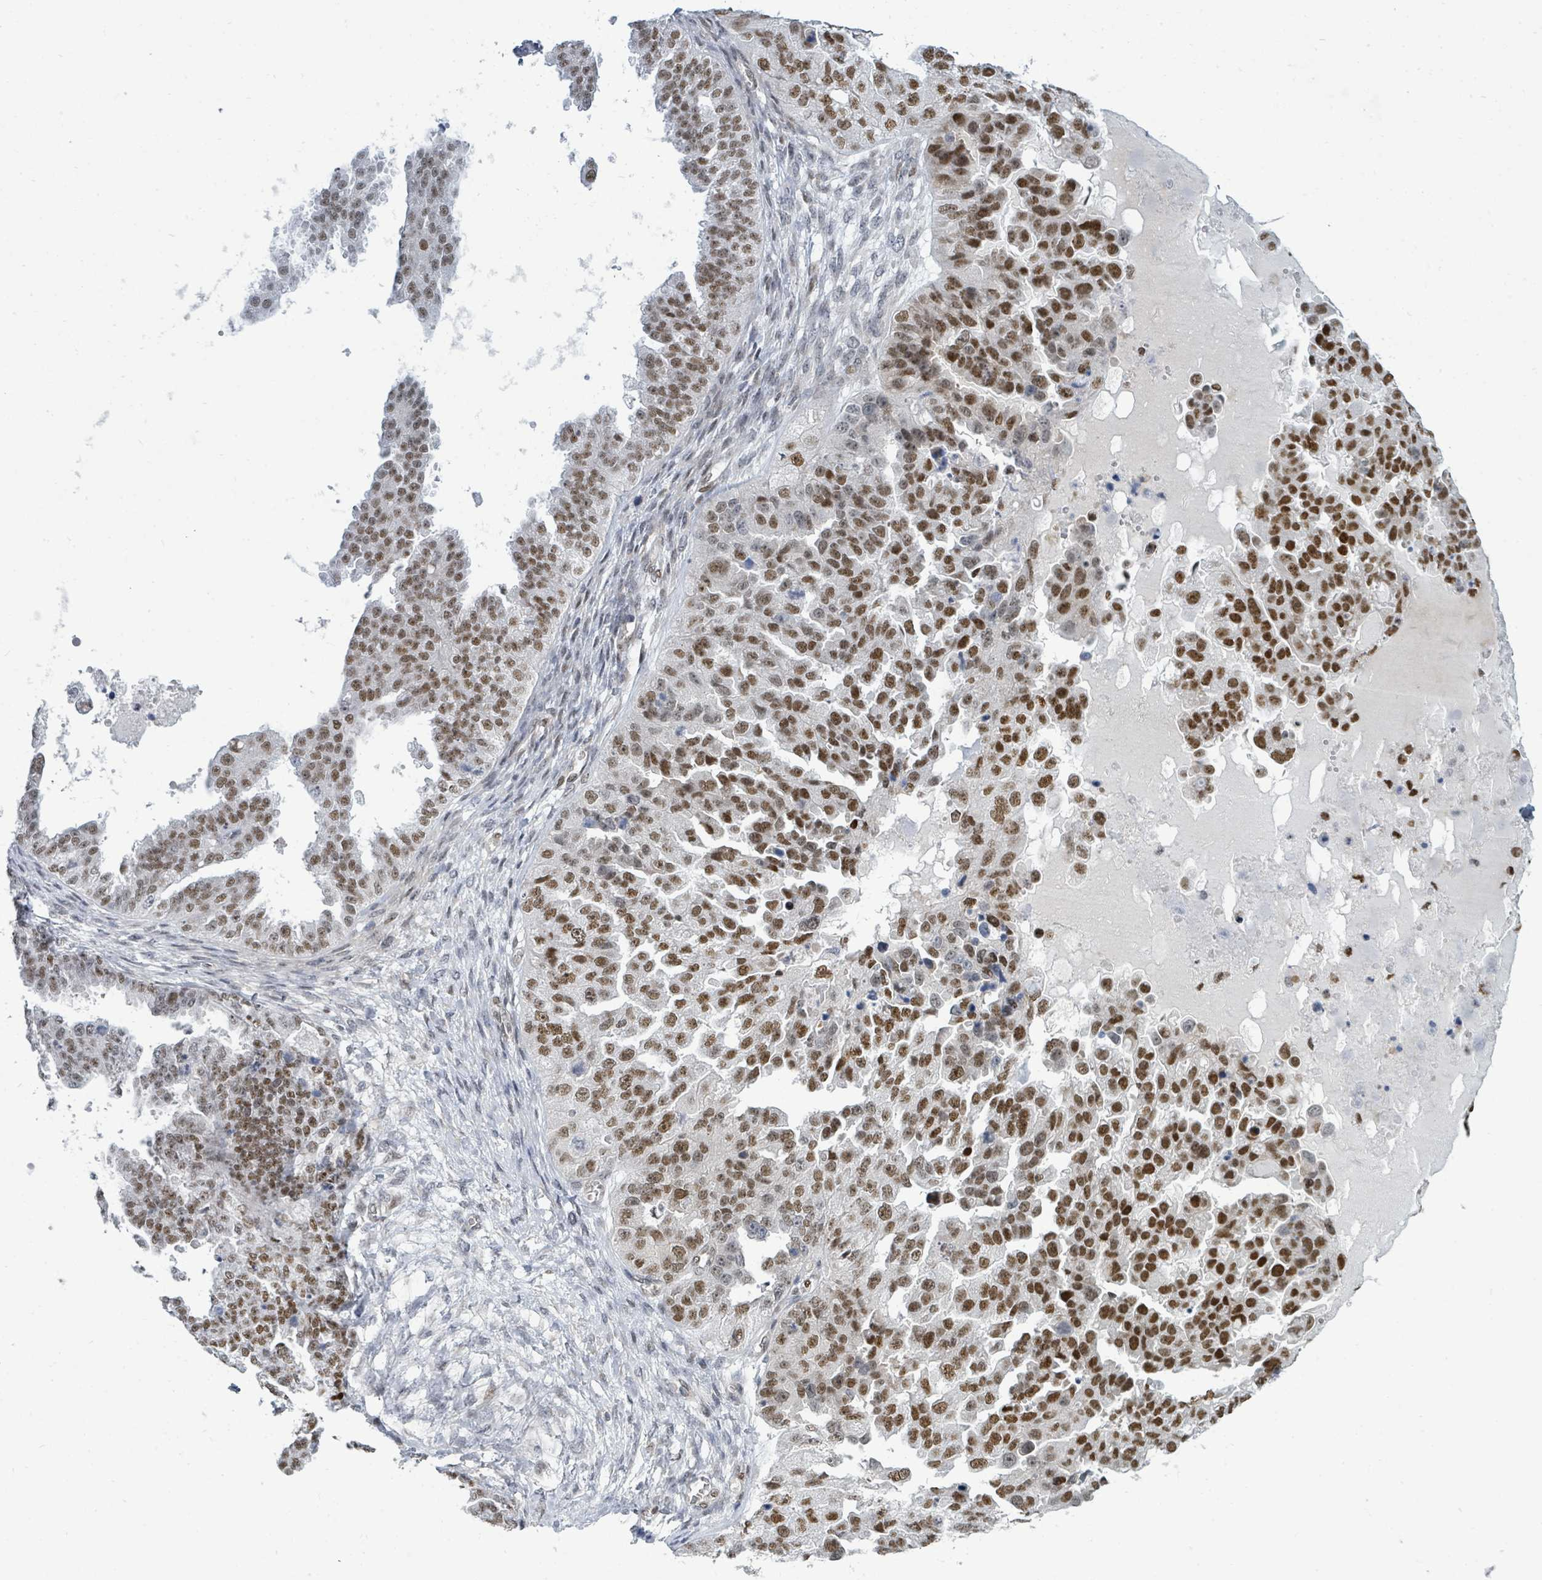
{"staining": {"intensity": "moderate", "quantity": ">75%", "location": "nuclear"}, "tissue": "ovarian cancer", "cell_type": "Tumor cells", "image_type": "cancer", "snomed": [{"axis": "morphology", "description": "Cystadenocarcinoma, serous, NOS"}, {"axis": "topography", "description": "Ovary"}], "caption": "Protein analysis of ovarian serous cystadenocarcinoma tissue reveals moderate nuclear staining in about >75% of tumor cells. The protein of interest is shown in brown color, while the nuclei are stained blue.", "gene": "SUMO4", "patient": {"sex": "female", "age": 58}}